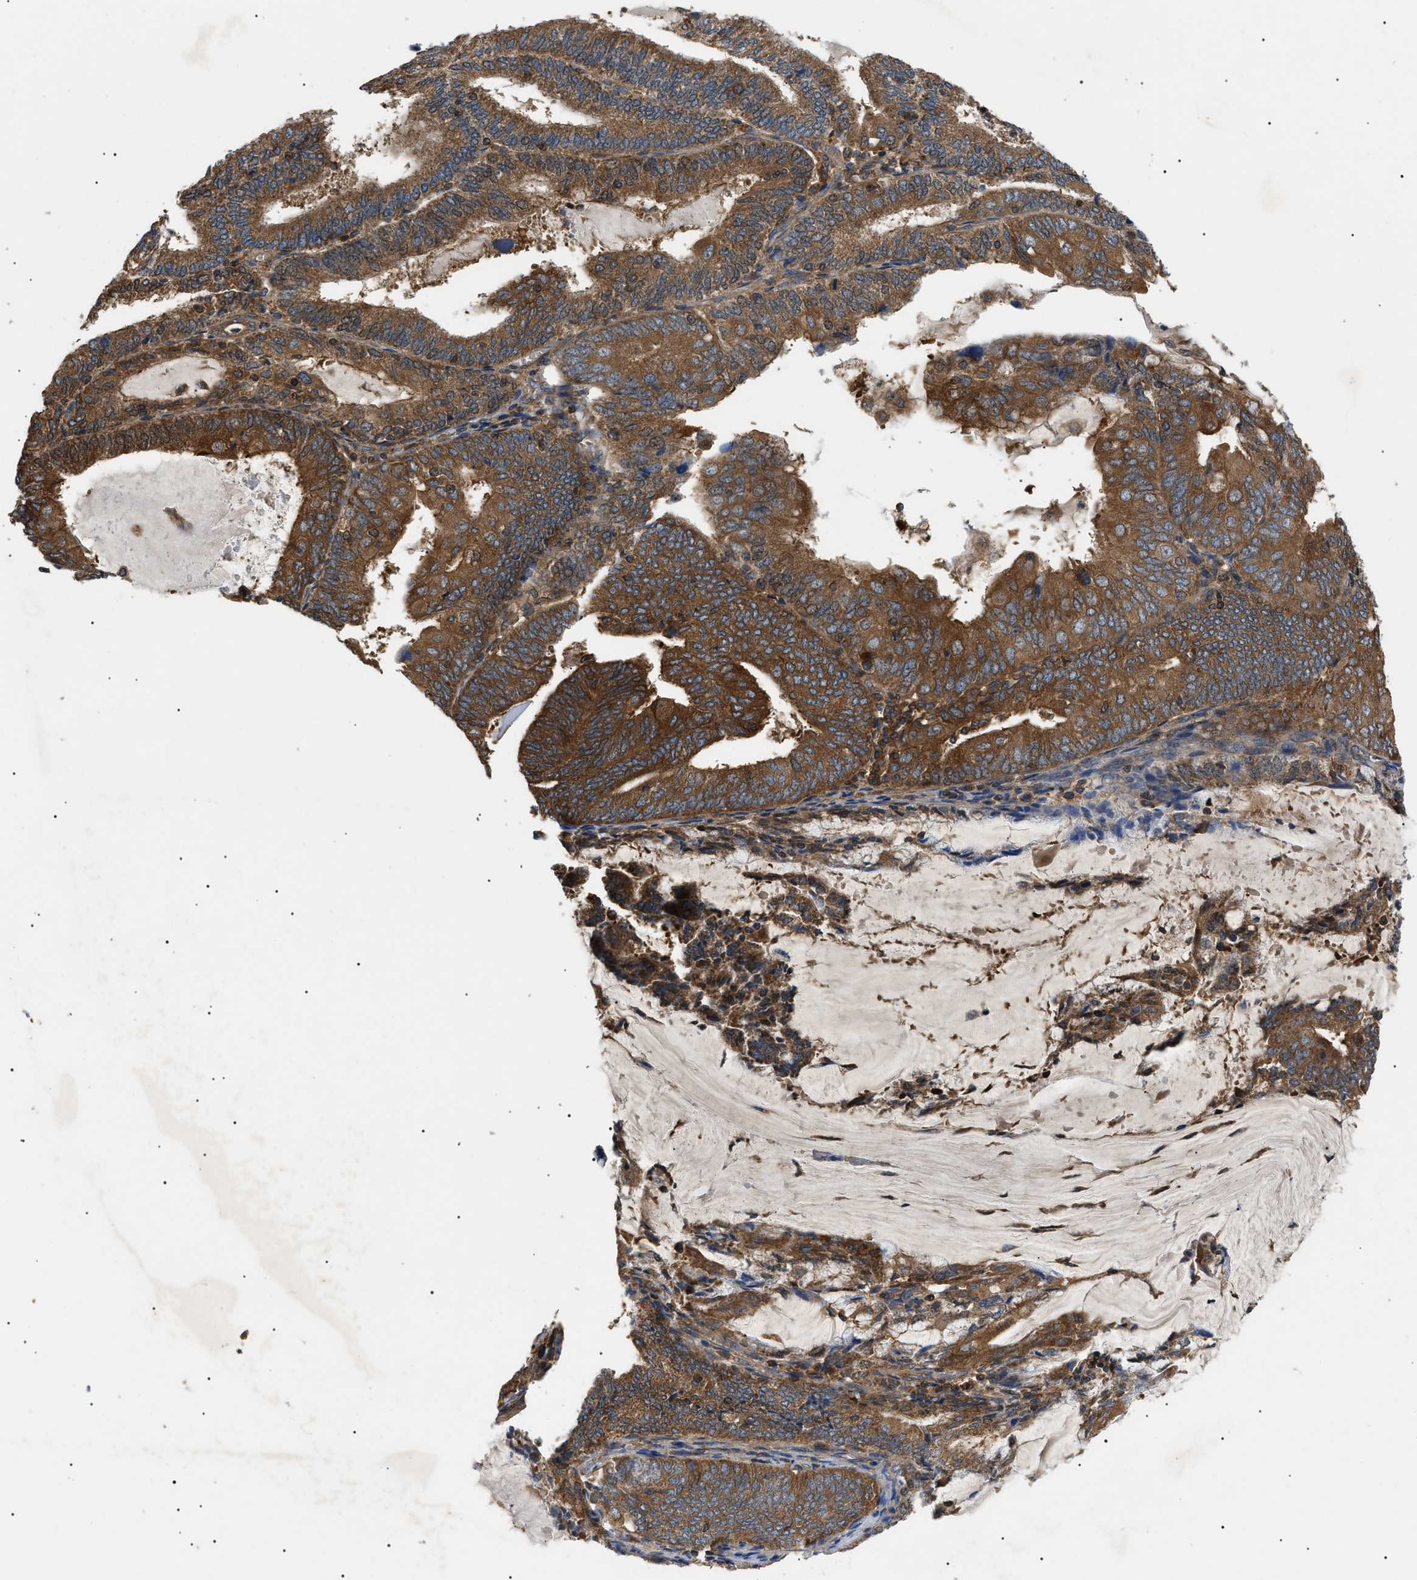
{"staining": {"intensity": "strong", "quantity": ">75%", "location": "cytoplasmic/membranous"}, "tissue": "endometrial cancer", "cell_type": "Tumor cells", "image_type": "cancer", "snomed": [{"axis": "morphology", "description": "Adenocarcinoma, NOS"}, {"axis": "topography", "description": "Endometrium"}], "caption": "About >75% of tumor cells in endometrial cancer reveal strong cytoplasmic/membranous protein expression as visualized by brown immunohistochemical staining.", "gene": "PPM1B", "patient": {"sex": "female", "age": 81}}